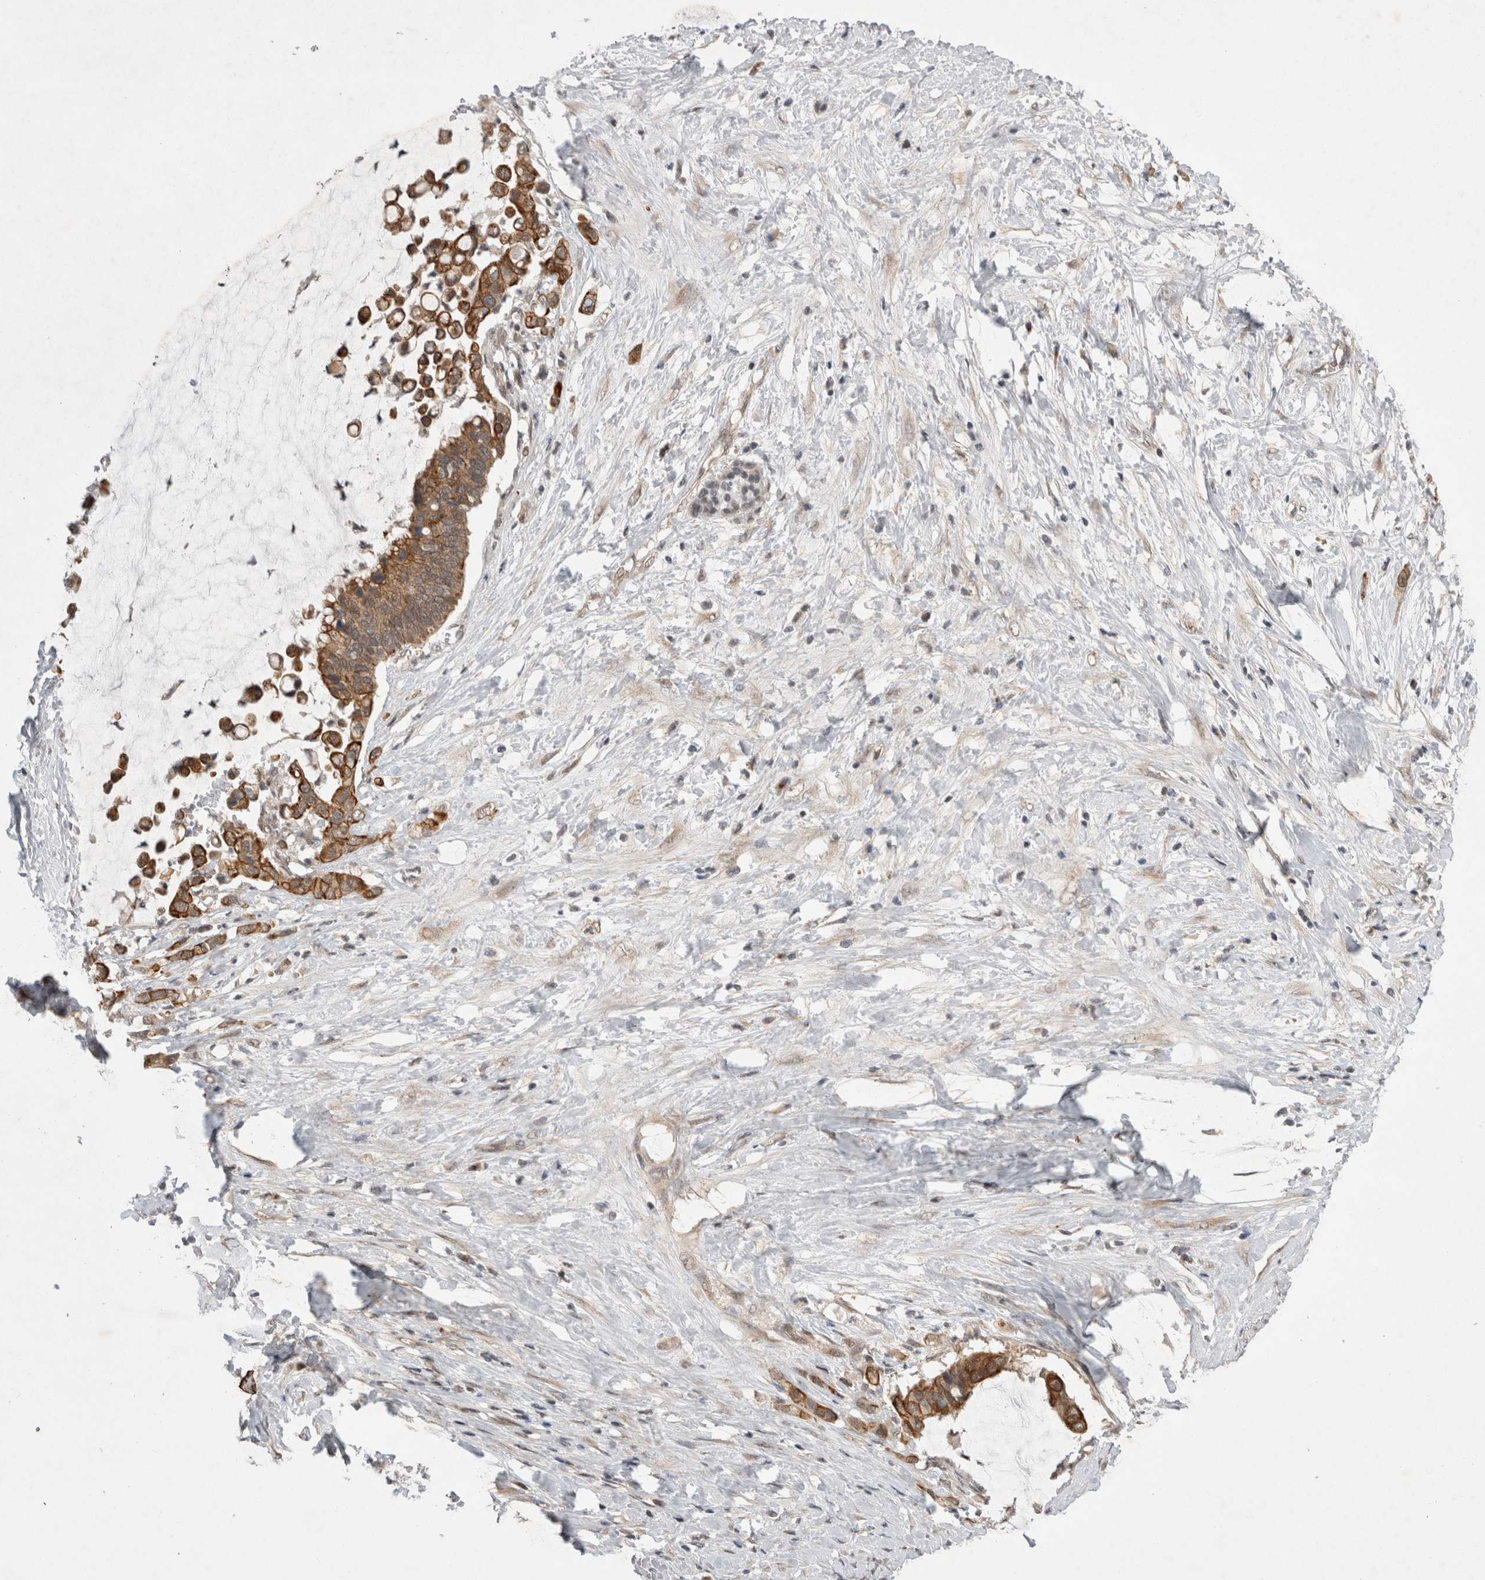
{"staining": {"intensity": "moderate", "quantity": ">75%", "location": "cytoplasmic/membranous"}, "tissue": "pancreatic cancer", "cell_type": "Tumor cells", "image_type": "cancer", "snomed": [{"axis": "morphology", "description": "Adenocarcinoma, NOS"}, {"axis": "topography", "description": "Pancreas"}], "caption": "There is medium levels of moderate cytoplasmic/membranous expression in tumor cells of adenocarcinoma (pancreatic), as demonstrated by immunohistochemical staining (brown color).", "gene": "ZNF341", "patient": {"sex": "male", "age": 41}}